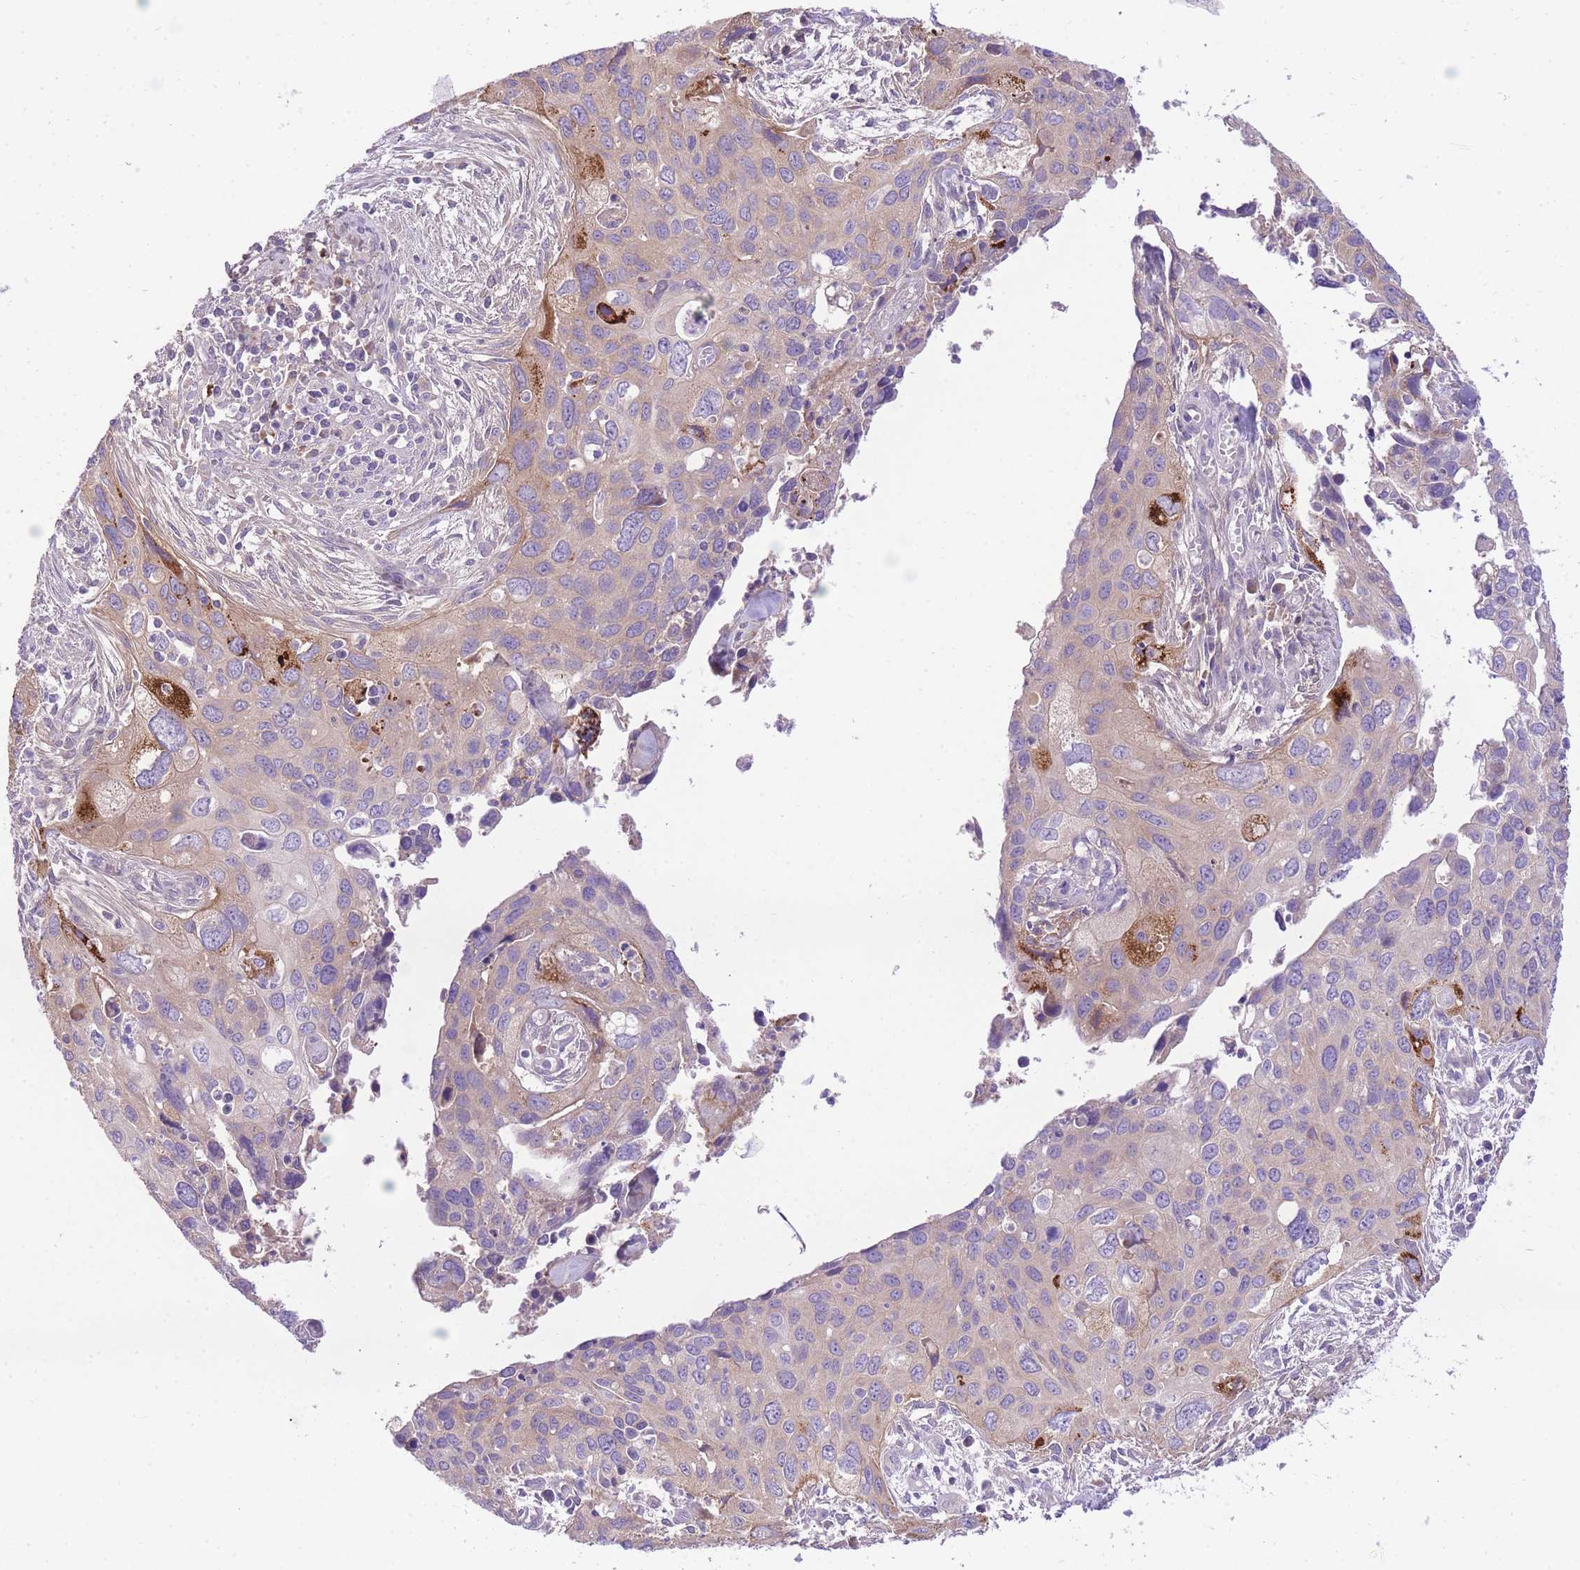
{"staining": {"intensity": "strong", "quantity": "<25%", "location": "cytoplasmic/membranous"}, "tissue": "cervical cancer", "cell_type": "Tumor cells", "image_type": "cancer", "snomed": [{"axis": "morphology", "description": "Squamous cell carcinoma, NOS"}, {"axis": "topography", "description": "Cervix"}], "caption": "Human cervical cancer (squamous cell carcinoma) stained for a protein (brown) demonstrates strong cytoplasmic/membranous positive expression in approximately <25% of tumor cells.", "gene": "LIPH", "patient": {"sex": "female", "age": 55}}